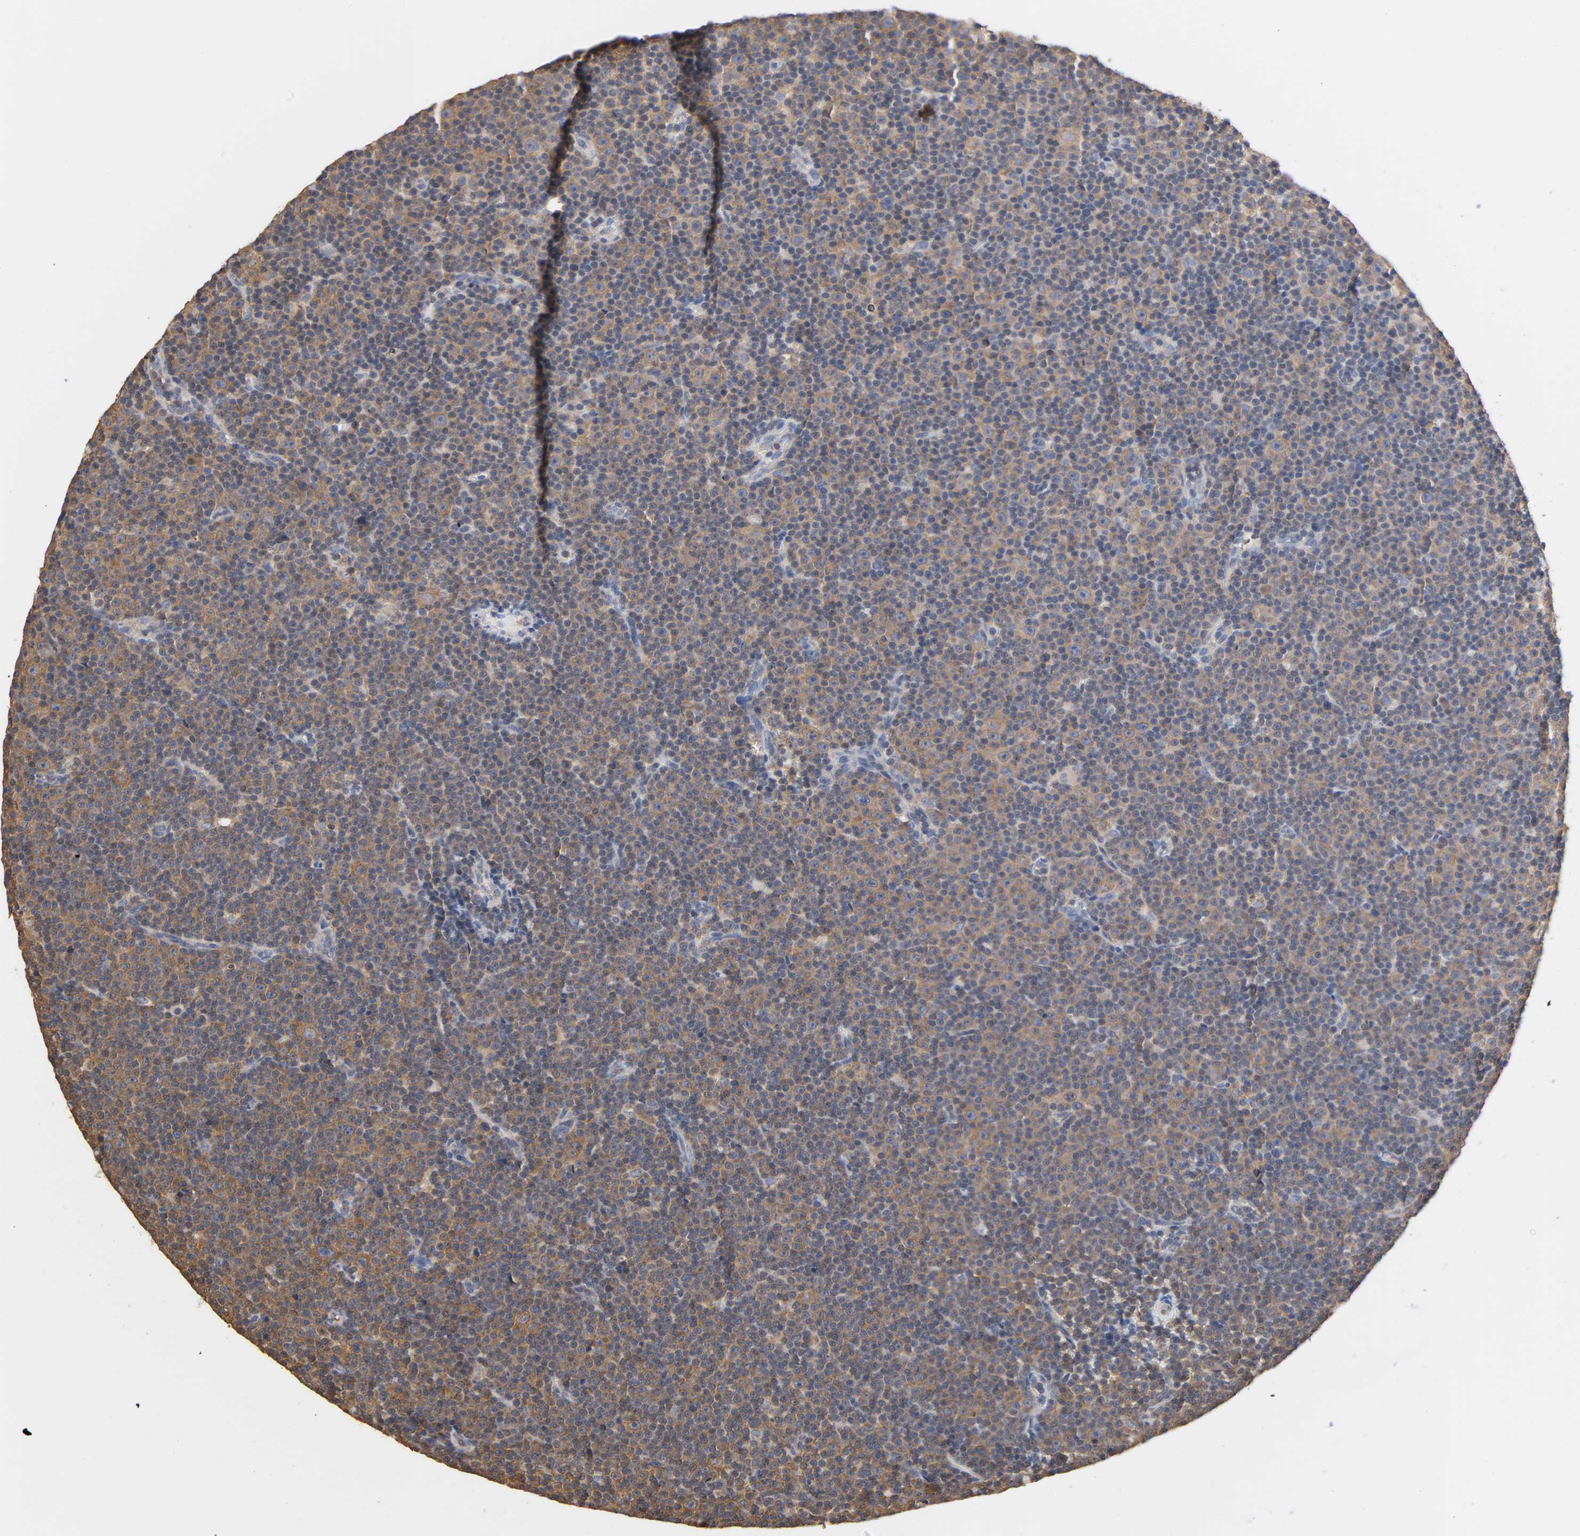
{"staining": {"intensity": "moderate", "quantity": ">75%", "location": "cytoplasmic/membranous"}, "tissue": "lymphoma", "cell_type": "Tumor cells", "image_type": "cancer", "snomed": [{"axis": "morphology", "description": "Malignant lymphoma, non-Hodgkin's type, Low grade"}, {"axis": "topography", "description": "Lymph node"}], "caption": "The histopathology image shows staining of lymphoma, revealing moderate cytoplasmic/membranous protein staining (brown color) within tumor cells.", "gene": "ALDOA", "patient": {"sex": "female", "age": 67}}